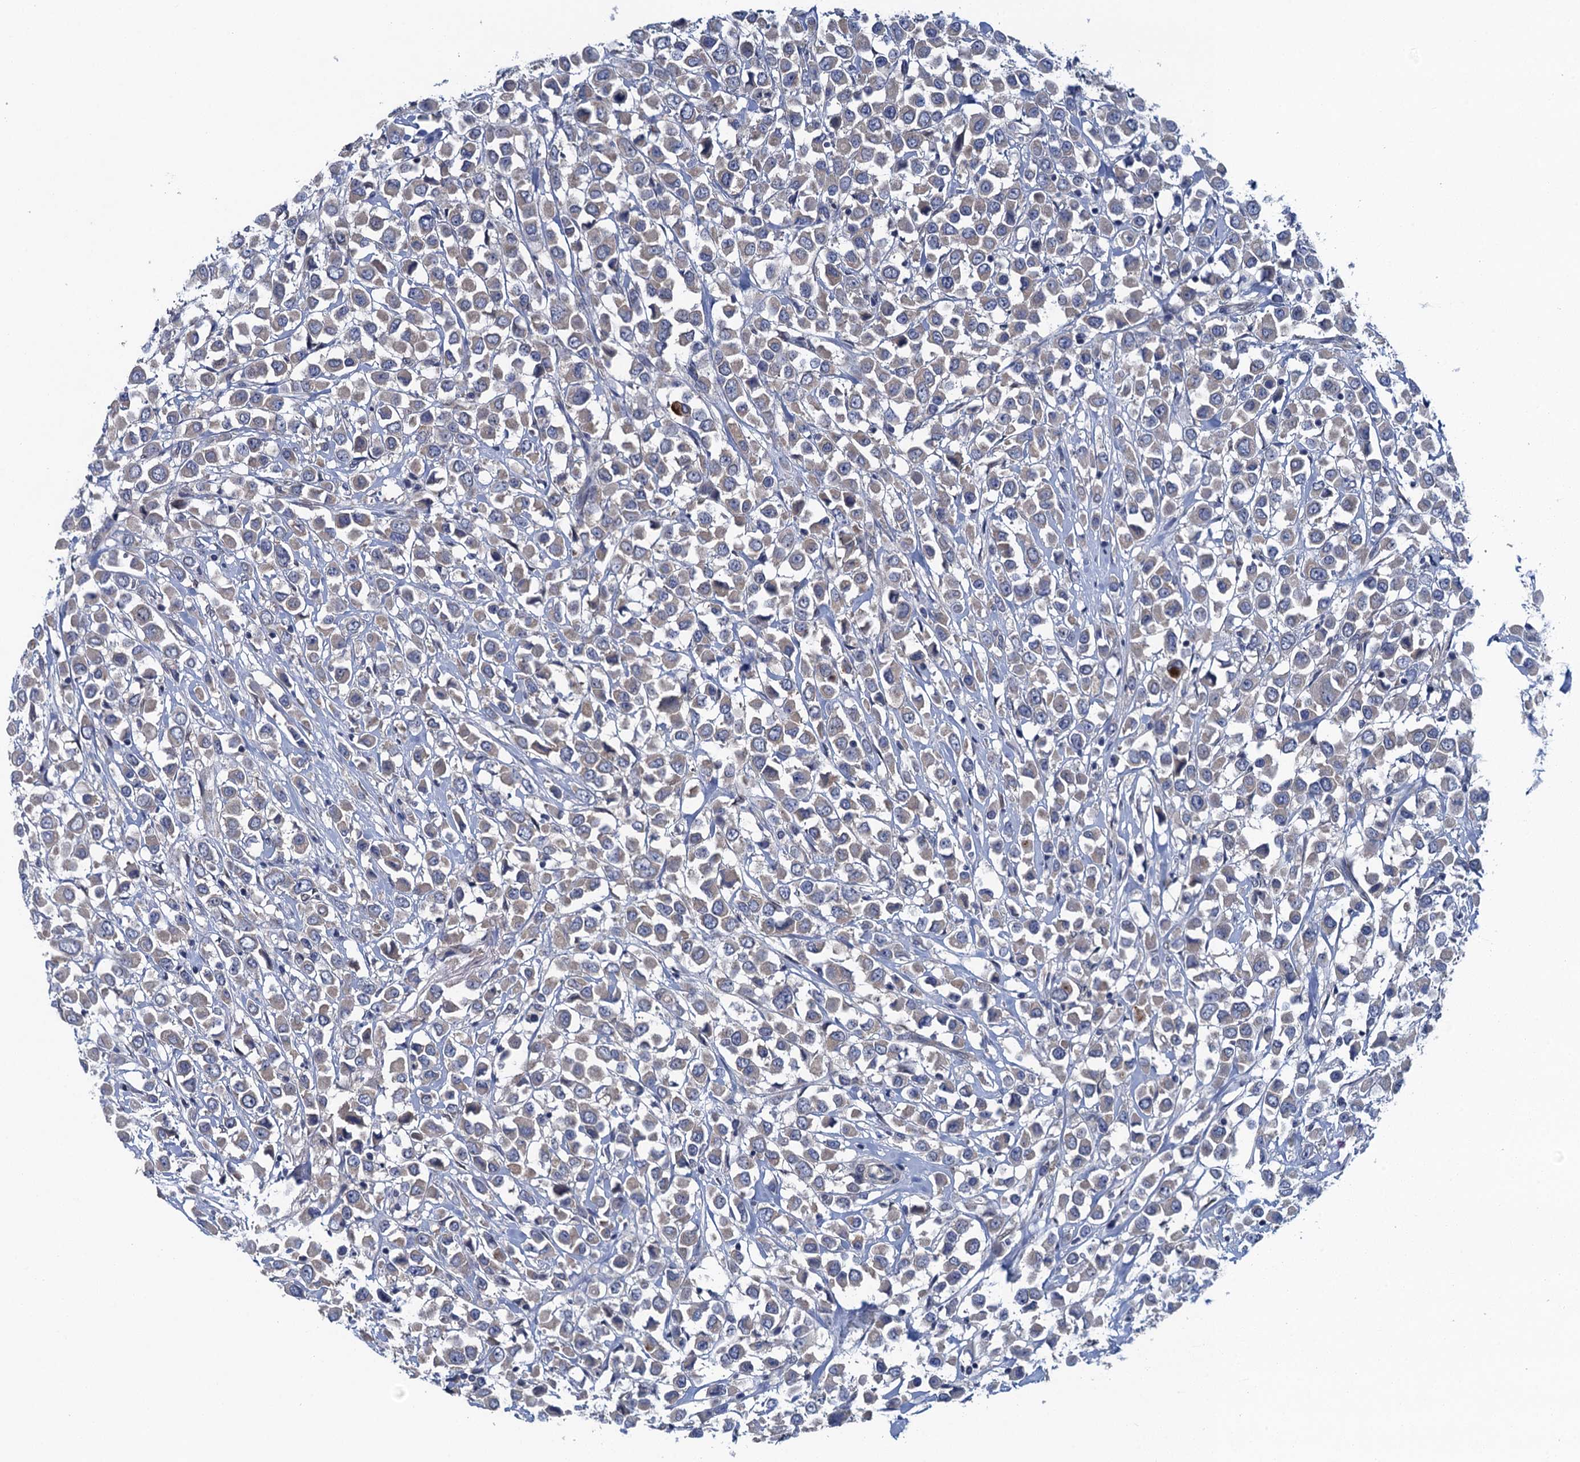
{"staining": {"intensity": "negative", "quantity": "none", "location": "none"}, "tissue": "breast cancer", "cell_type": "Tumor cells", "image_type": "cancer", "snomed": [{"axis": "morphology", "description": "Duct carcinoma"}, {"axis": "topography", "description": "Breast"}], "caption": "Tumor cells are negative for protein expression in human breast infiltrating ductal carcinoma. (DAB (3,3'-diaminobenzidine) immunohistochemistry, high magnification).", "gene": "CTU2", "patient": {"sex": "female", "age": 61}}